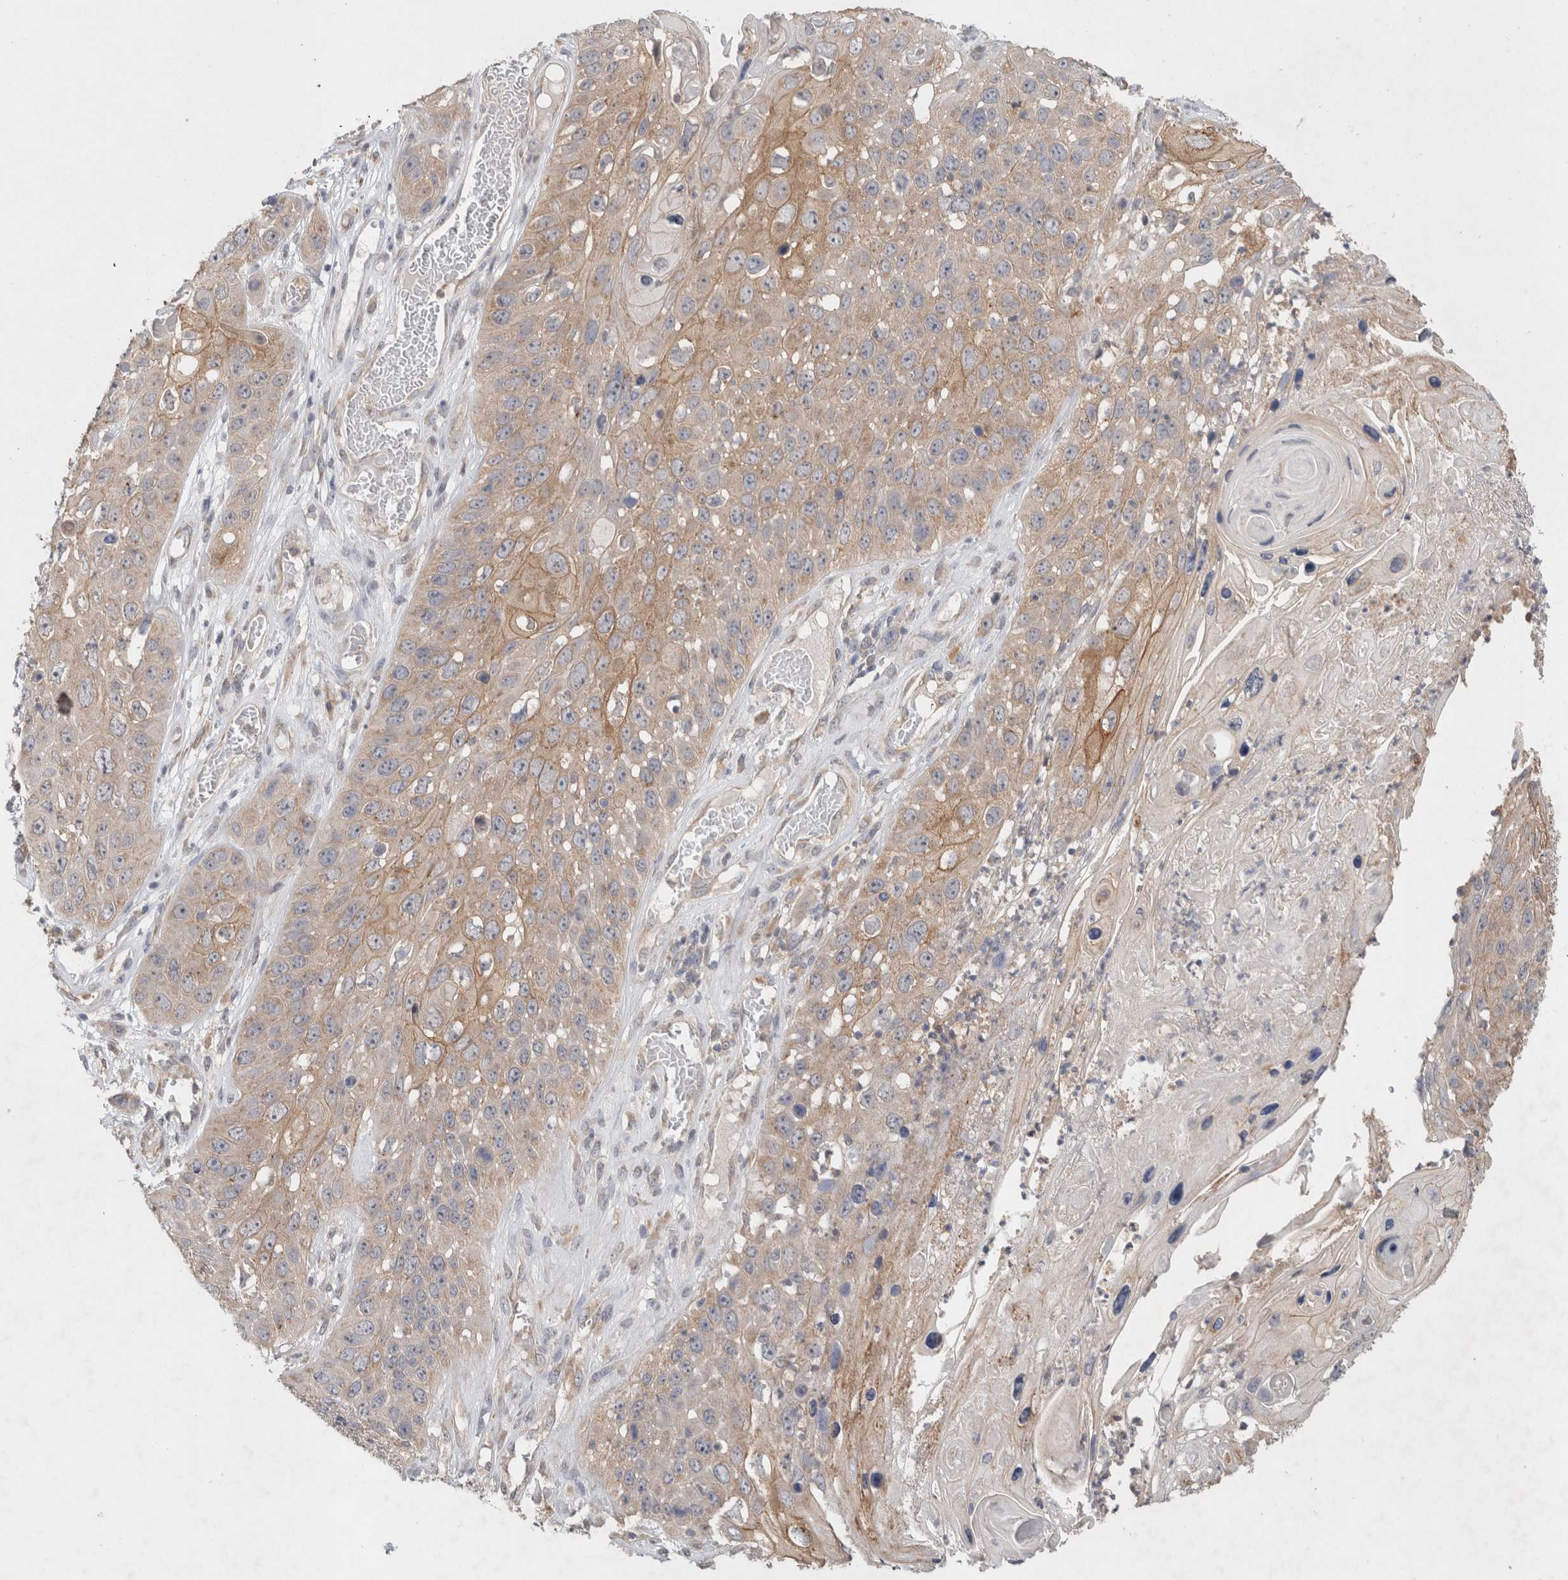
{"staining": {"intensity": "weak", "quantity": ">75%", "location": "cytoplasmic/membranous"}, "tissue": "skin cancer", "cell_type": "Tumor cells", "image_type": "cancer", "snomed": [{"axis": "morphology", "description": "Squamous cell carcinoma, NOS"}, {"axis": "topography", "description": "Skin"}], "caption": "Immunohistochemical staining of human skin cancer (squamous cell carcinoma) reveals weak cytoplasmic/membranous protein staining in about >75% of tumor cells. (brown staining indicates protein expression, while blue staining denotes nuclei).", "gene": "RAB14", "patient": {"sex": "male", "age": 55}}